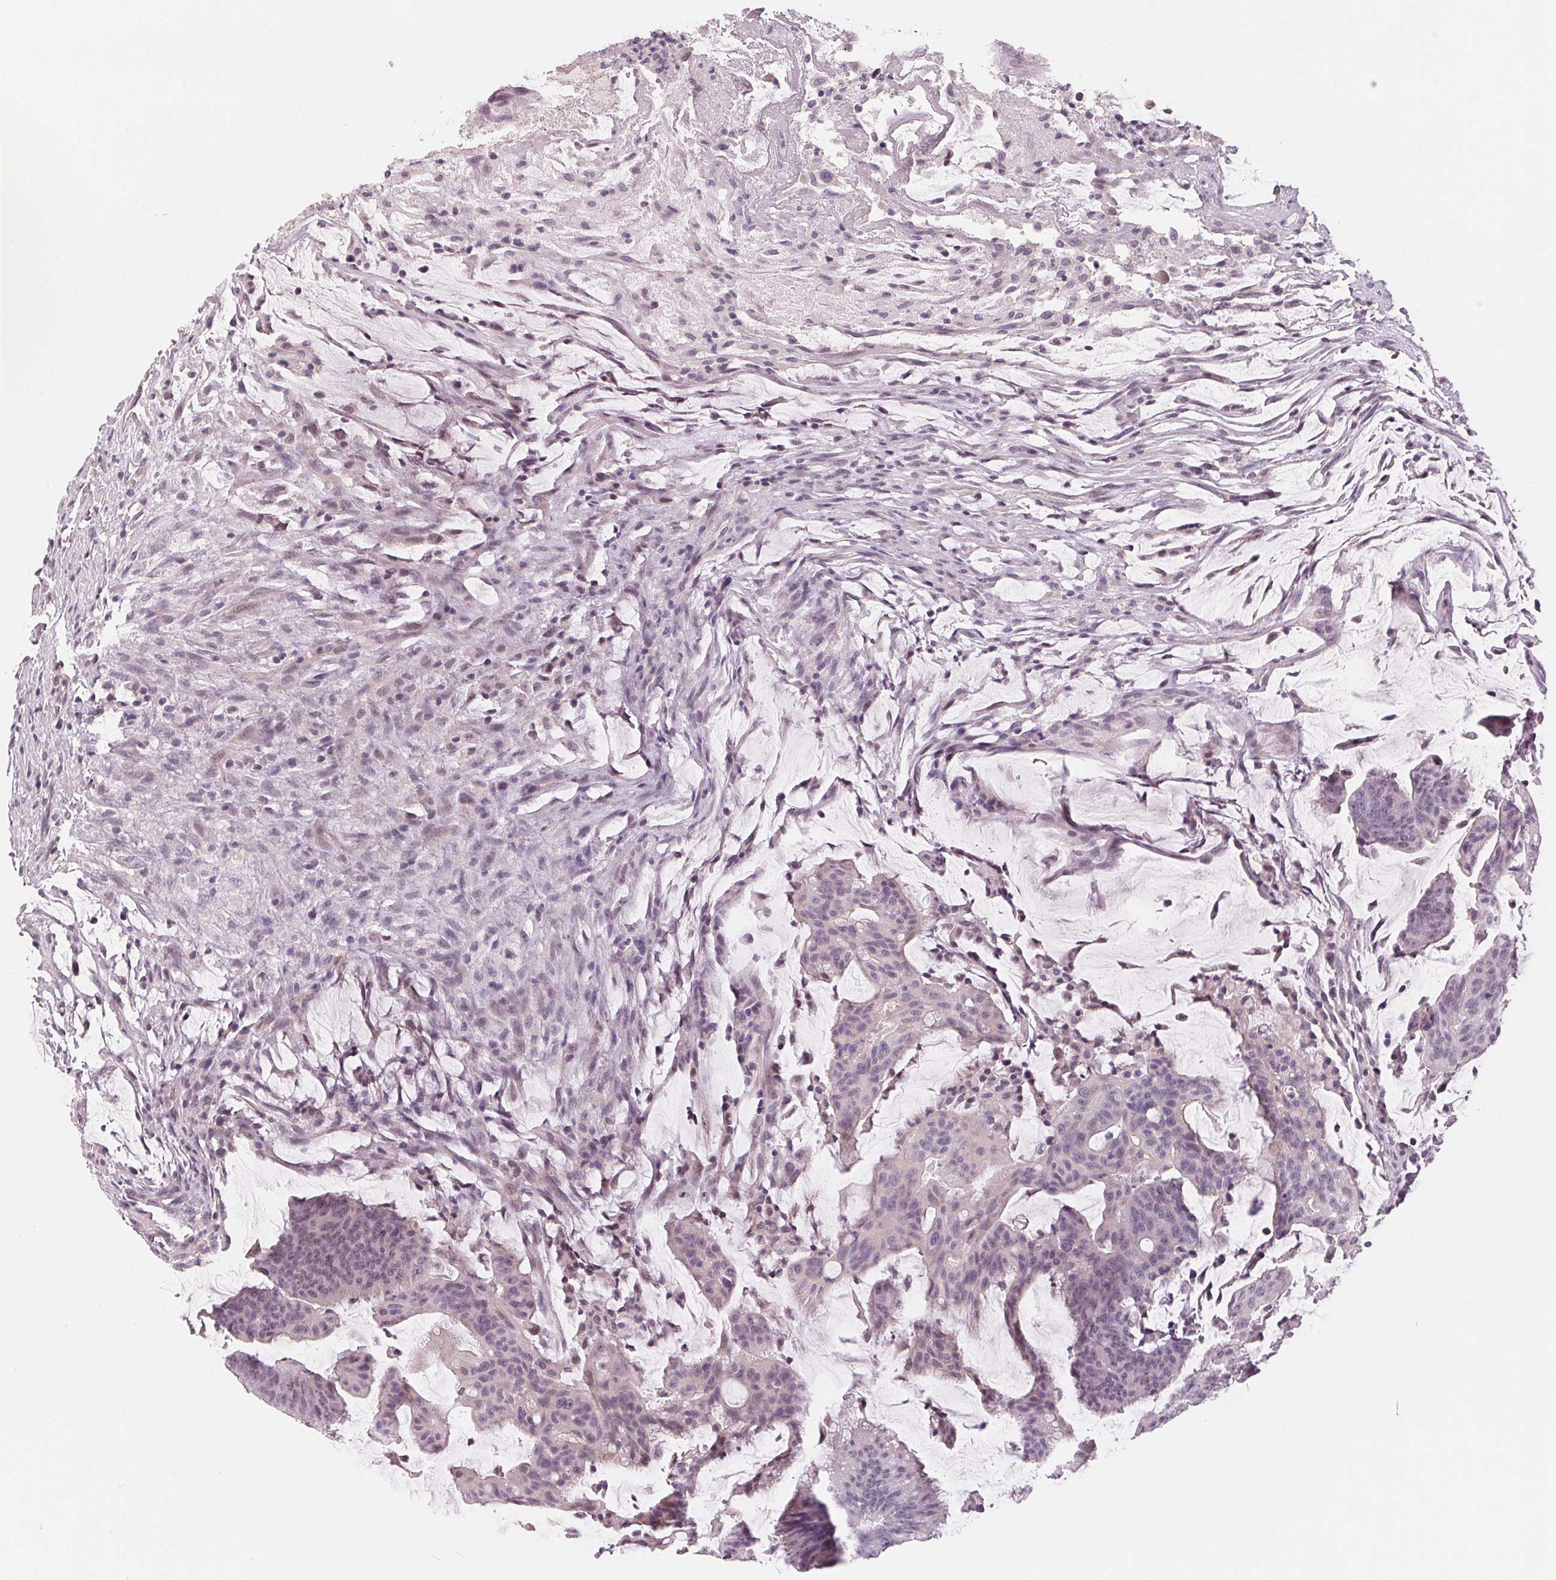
{"staining": {"intensity": "negative", "quantity": "none", "location": "none"}, "tissue": "colorectal cancer", "cell_type": "Tumor cells", "image_type": "cancer", "snomed": [{"axis": "morphology", "description": "Adenocarcinoma, NOS"}, {"axis": "topography", "description": "Colon"}], "caption": "Immunohistochemistry (IHC) photomicrograph of neoplastic tissue: human adenocarcinoma (colorectal) stained with DAB exhibits no significant protein expression in tumor cells.", "gene": "ZBBX", "patient": {"sex": "female", "age": 78}}